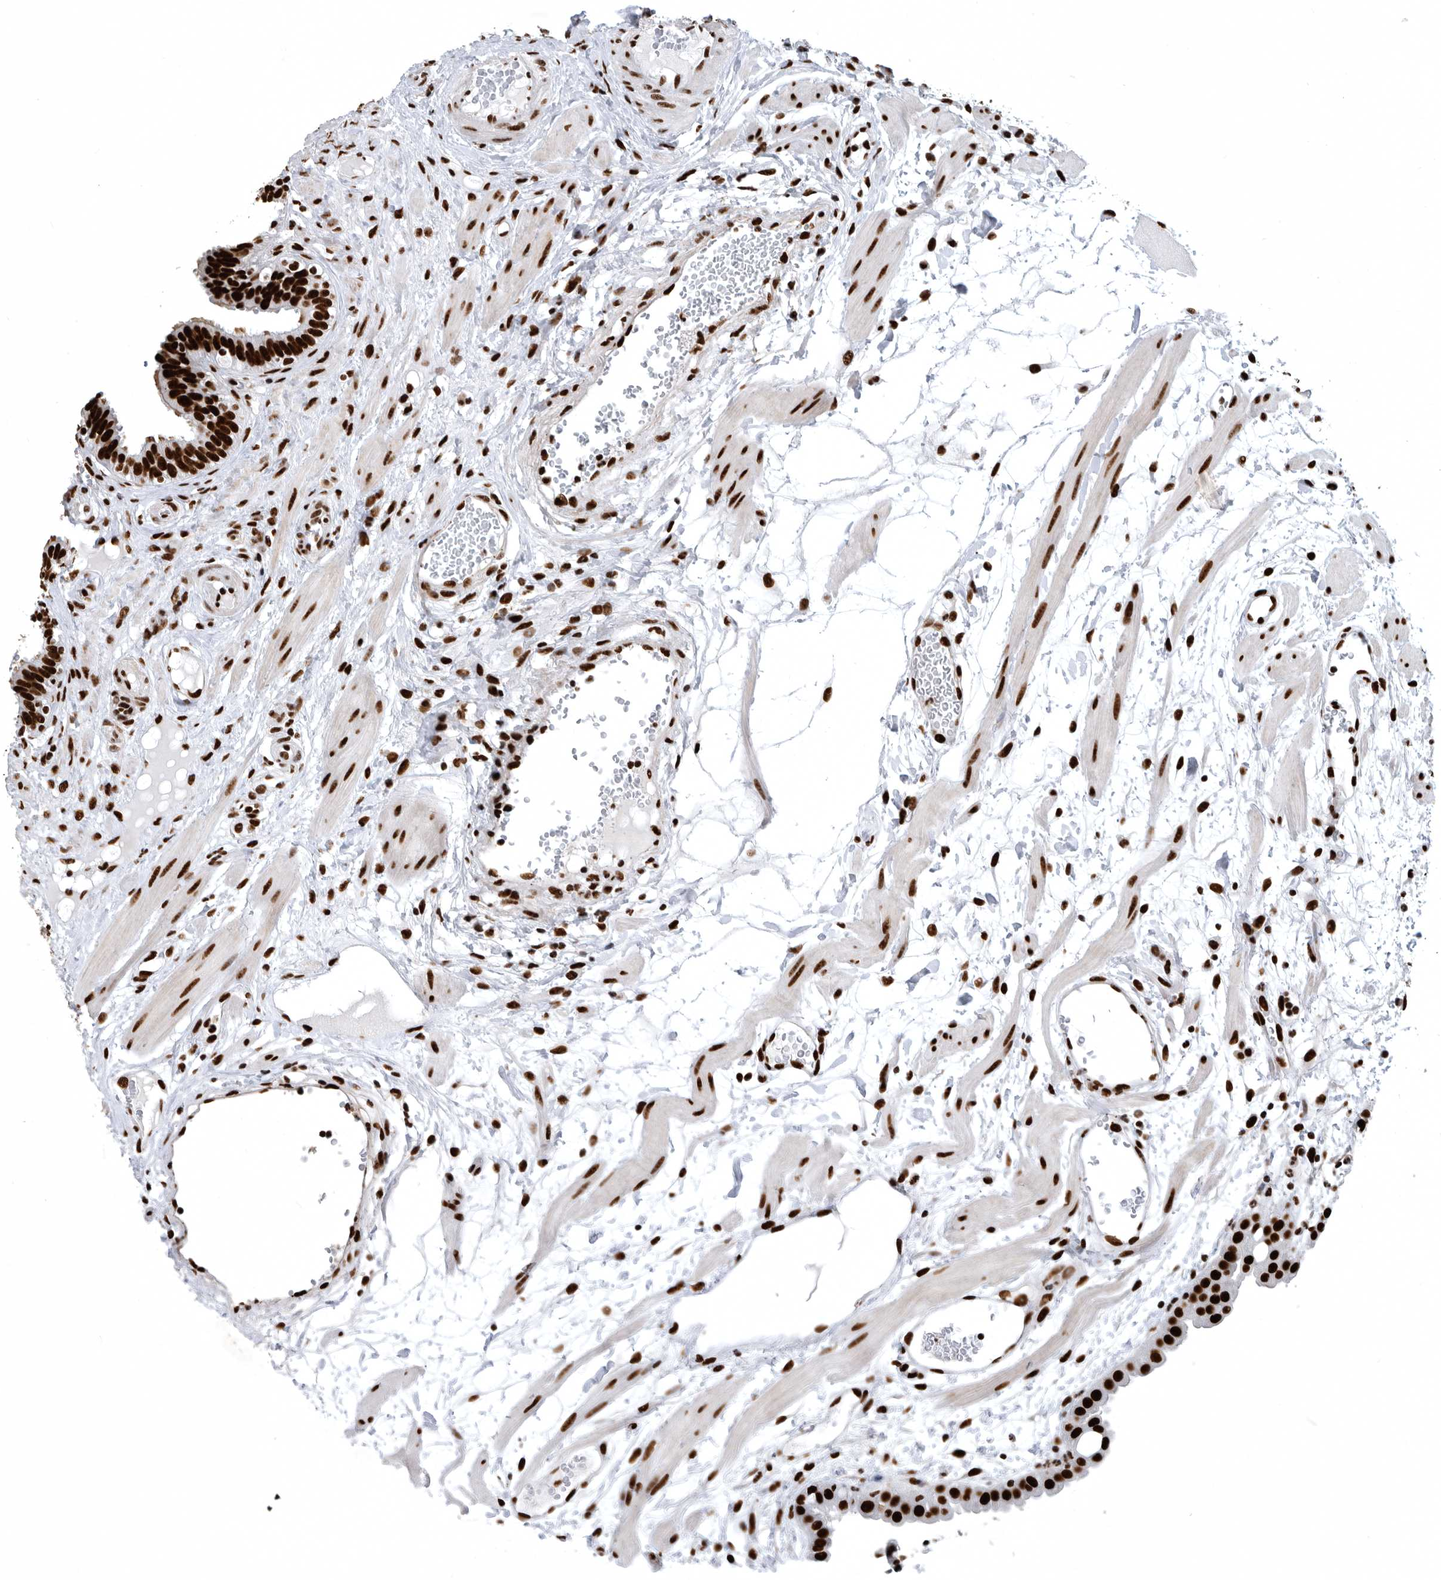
{"staining": {"intensity": "strong", "quantity": ">75%", "location": "nuclear"}, "tissue": "fallopian tube", "cell_type": "Glandular cells", "image_type": "normal", "snomed": [{"axis": "morphology", "description": "Normal tissue, NOS"}, {"axis": "topography", "description": "Fallopian tube"}, {"axis": "topography", "description": "Placenta"}], "caption": "An immunohistochemistry image of unremarkable tissue is shown. Protein staining in brown shows strong nuclear positivity in fallopian tube within glandular cells. (DAB (3,3'-diaminobenzidine) IHC, brown staining for protein, blue staining for nuclei).", "gene": "BCLAF1", "patient": {"sex": "female", "age": 32}}